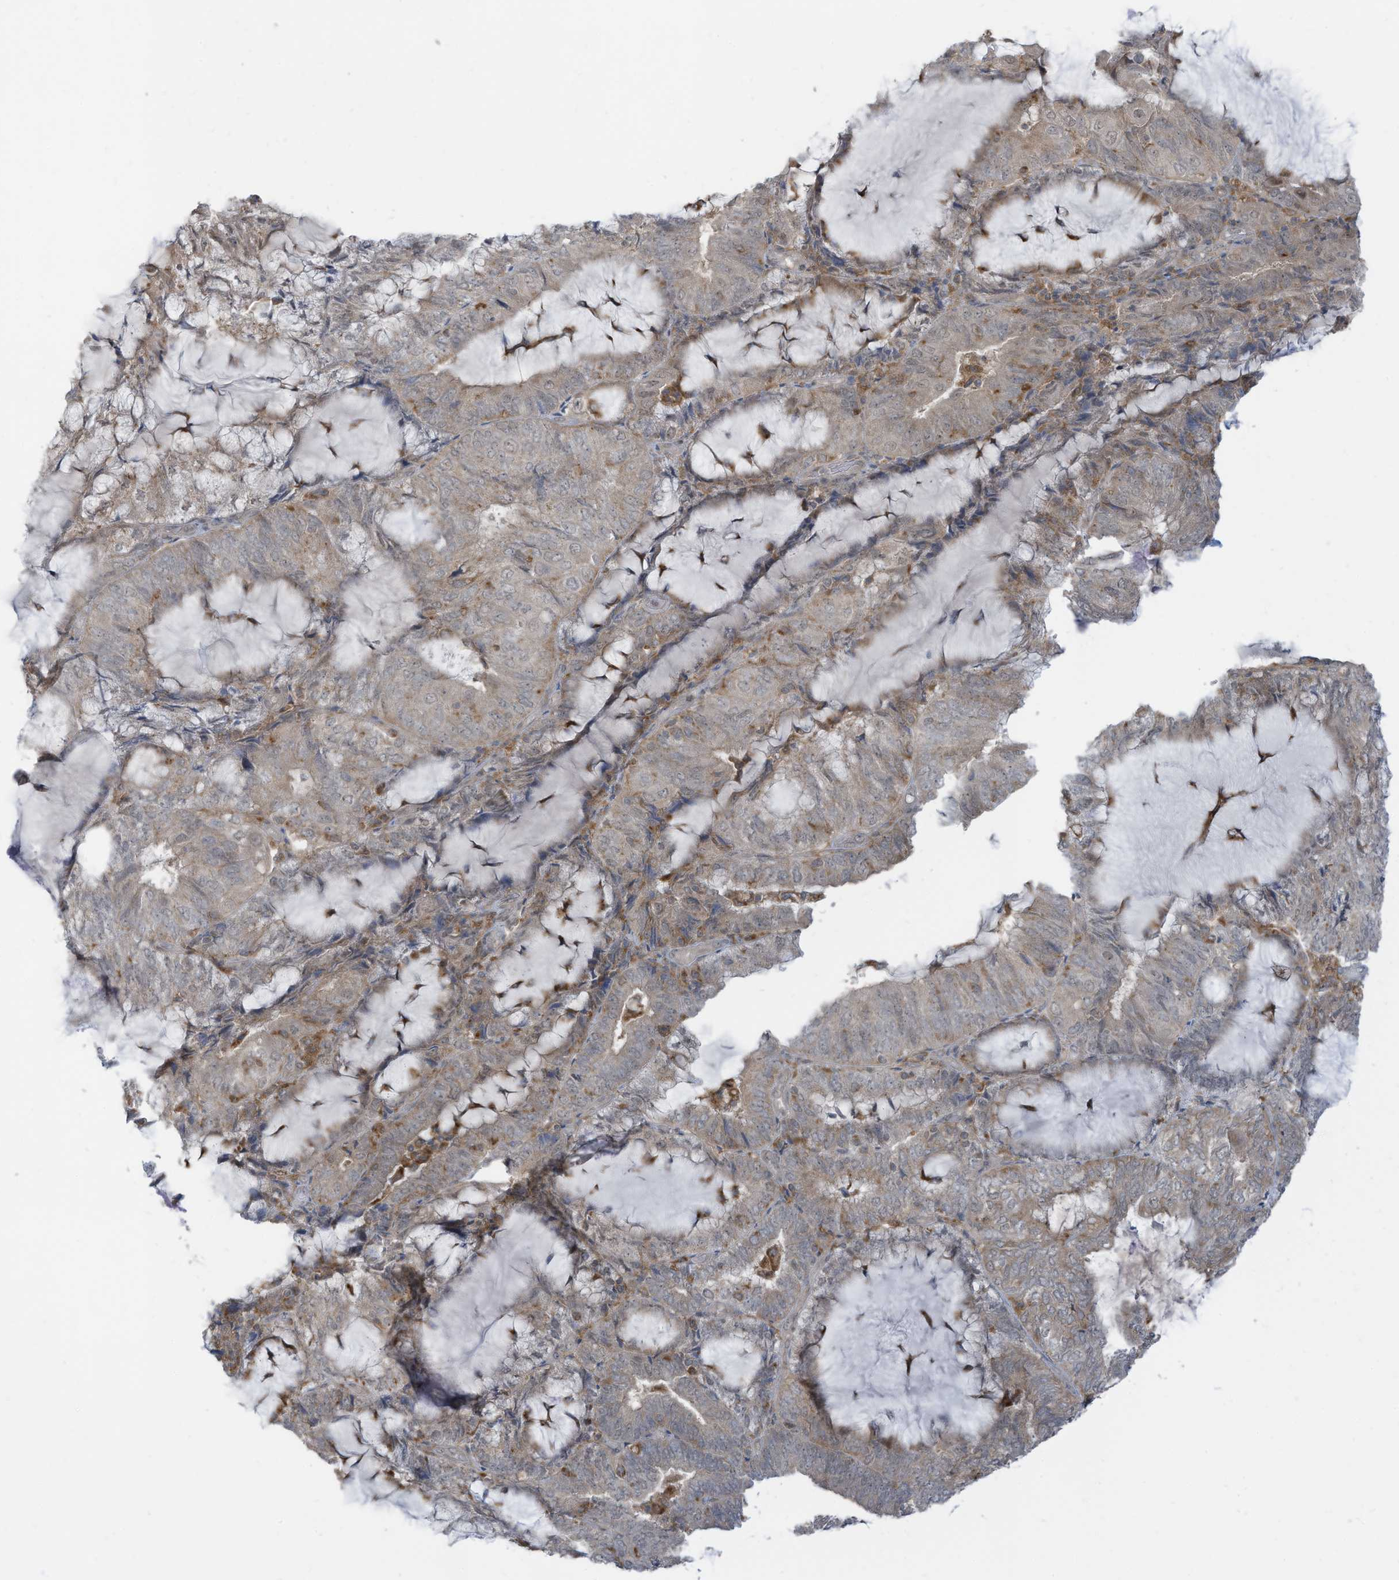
{"staining": {"intensity": "weak", "quantity": "<25%", "location": "cytoplasmic/membranous"}, "tissue": "endometrial cancer", "cell_type": "Tumor cells", "image_type": "cancer", "snomed": [{"axis": "morphology", "description": "Adenocarcinoma, NOS"}, {"axis": "topography", "description": "Endometrium"}], "caption": "Protein analysis of adenocarcinoma (endometrial) reveals no significant expression in tumor cells.", "gene": "DZIP3", "patient": {"sex": "female", "age": 81}}